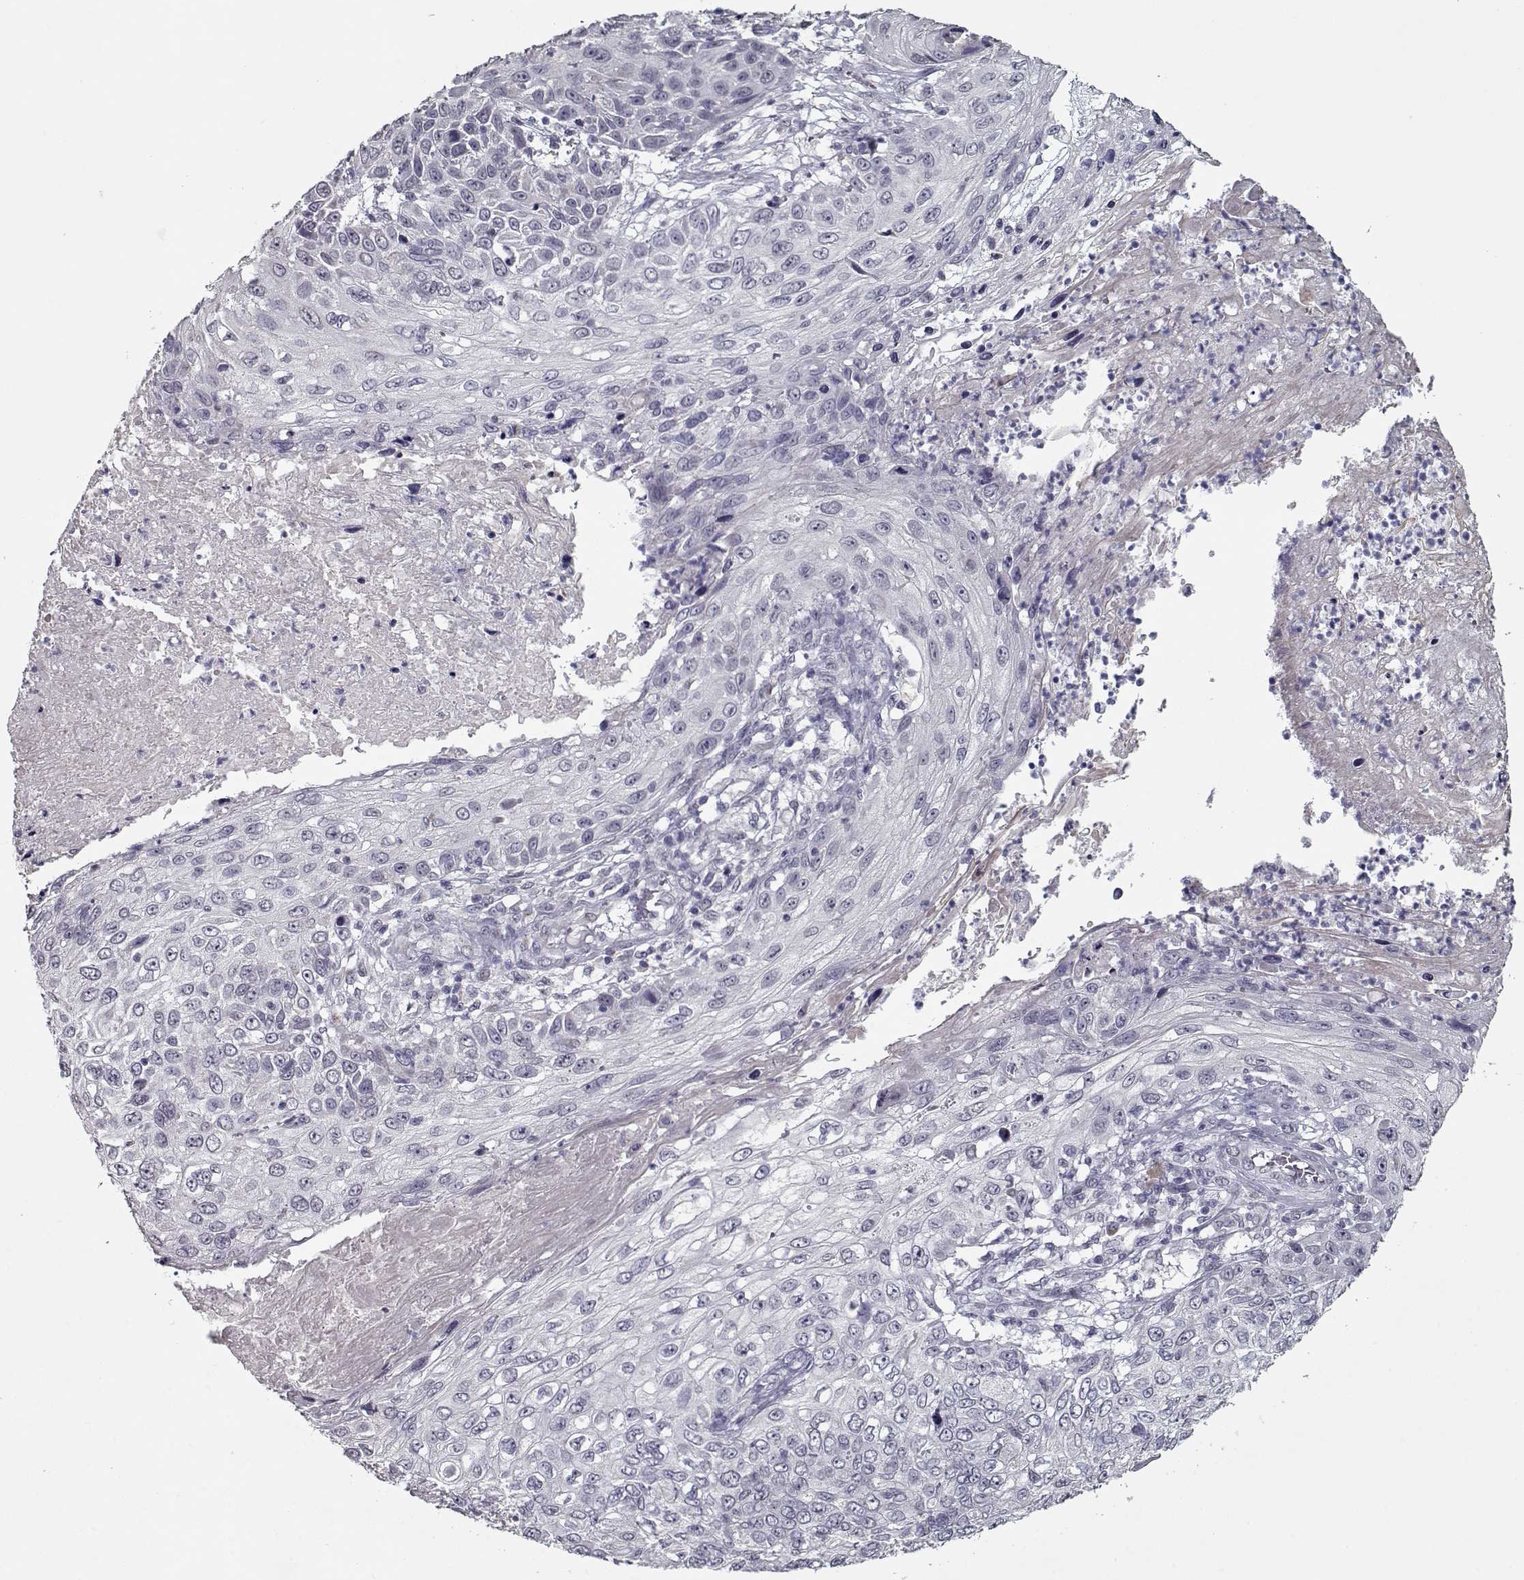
{"staining": {"intensity": "negative", "quantity": "none", "location": "none"}, "tissue": "skin cancer", "cell_type": "Tumor cells", "image_type": "cancer", "snomed": [{"axis": "morphology", "description": "Squamous cell carcinoma, NOS"}, {"axis": "topography", "description": "Skin"}], "caption": "This is an immunohistochemistry (IHC) photomicrograph of human skin cancer. There is no expression in tumor cells.", "gene": "SEC16B", "patient": {"sex": "male", "age": 92}}